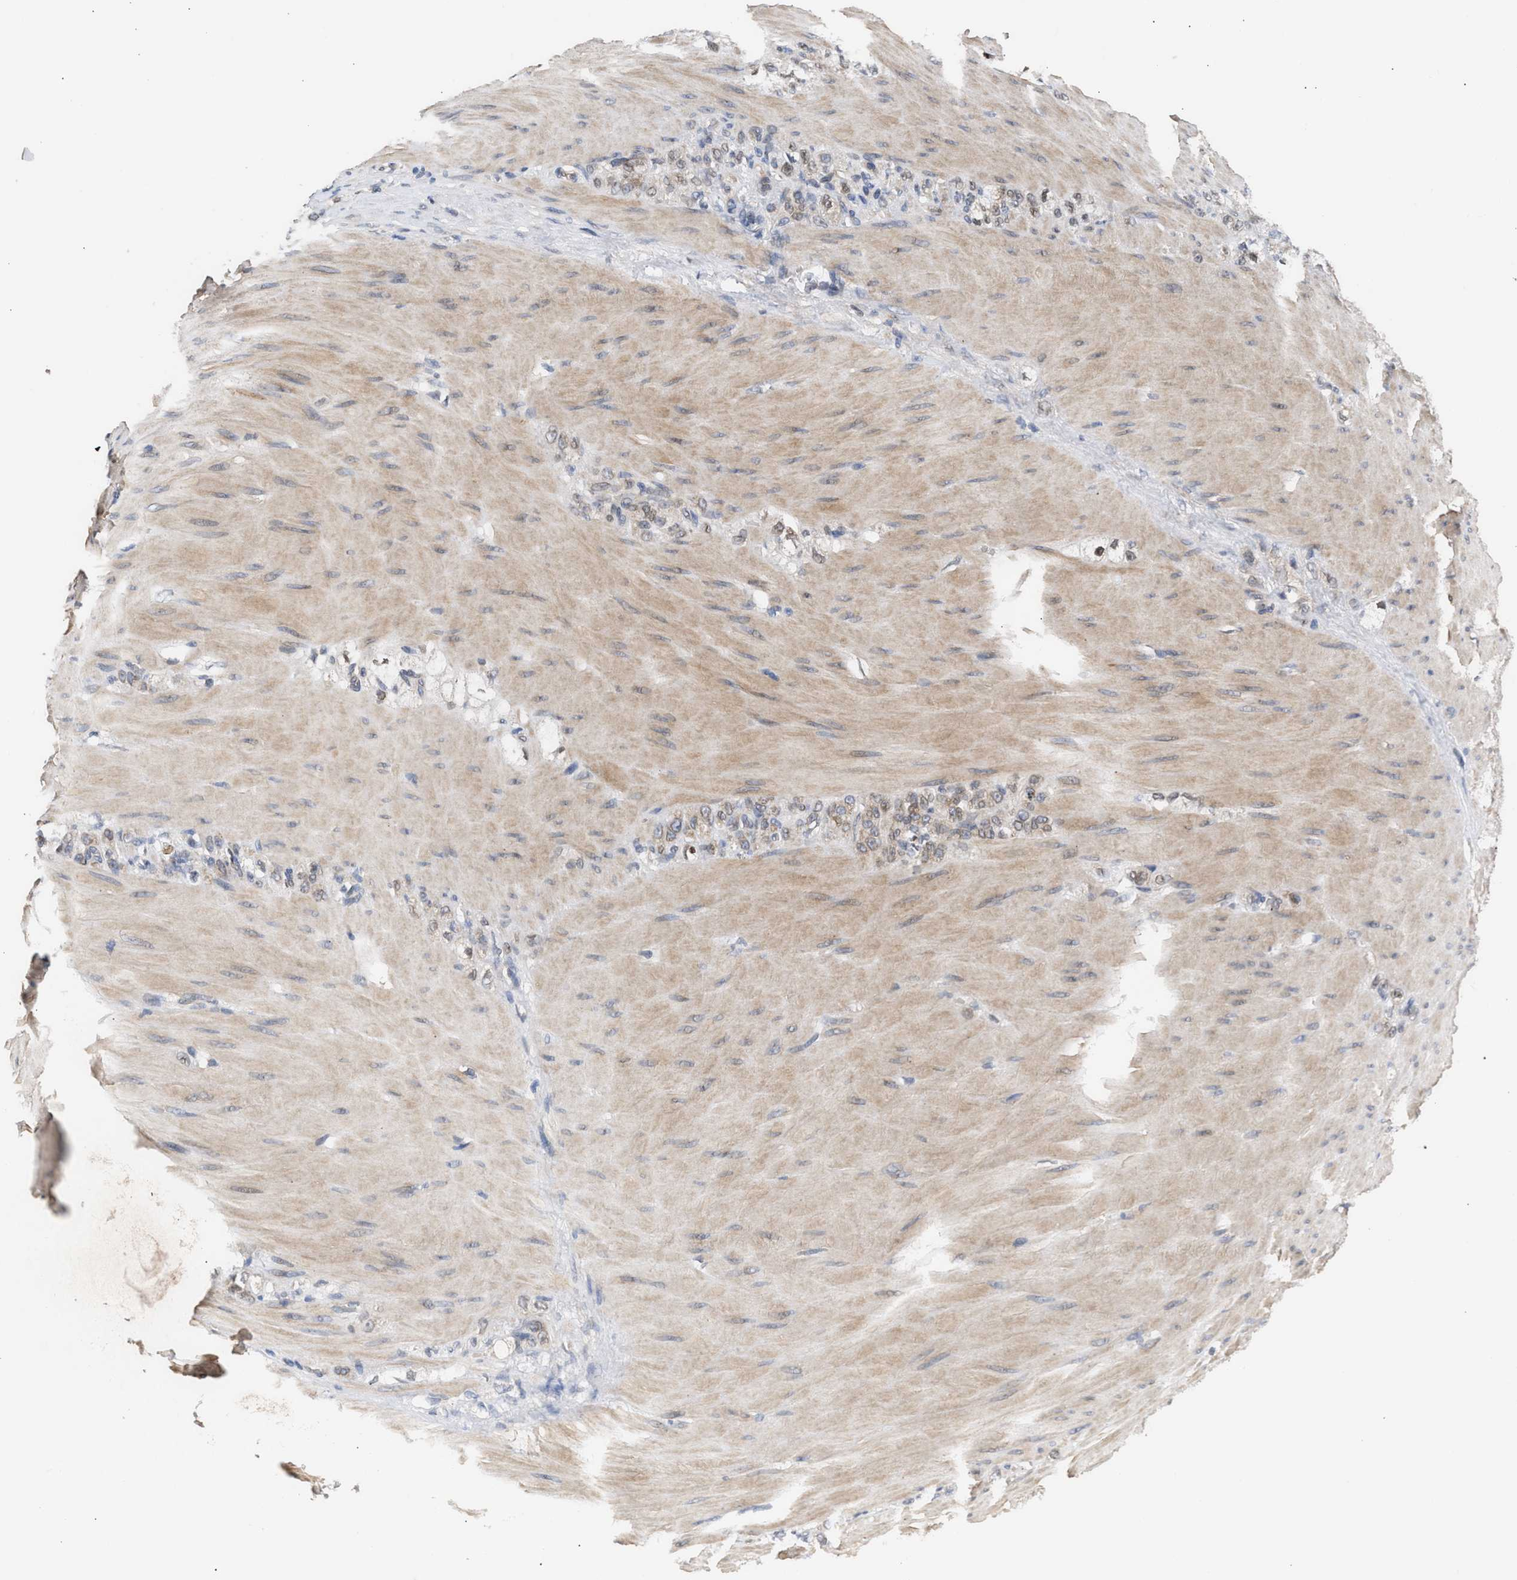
{"staining": {"intensity": "weak", "quantity": "25%-75%", "location": "nuclear"}, "tissue": "stomach cancer", "cell_type": "Tumor cells", "image_type": "cancer", "snomed": [{"axis": "morphology", "description": "Normal tissue, NOS"}, {"axis": "morphology", "description": "Adenocarcinoma, NOS"}, {"axis": "topography", "description": "Stomach"}], "caption": "This is a histology image of immunohistochemistry (IHC) staining of adenocarcinoma (stomach), which shows weak staining in the nuclear of tumor cells.", "gene": "NUP62", "patient": {"sex": "male", "age": 82}}